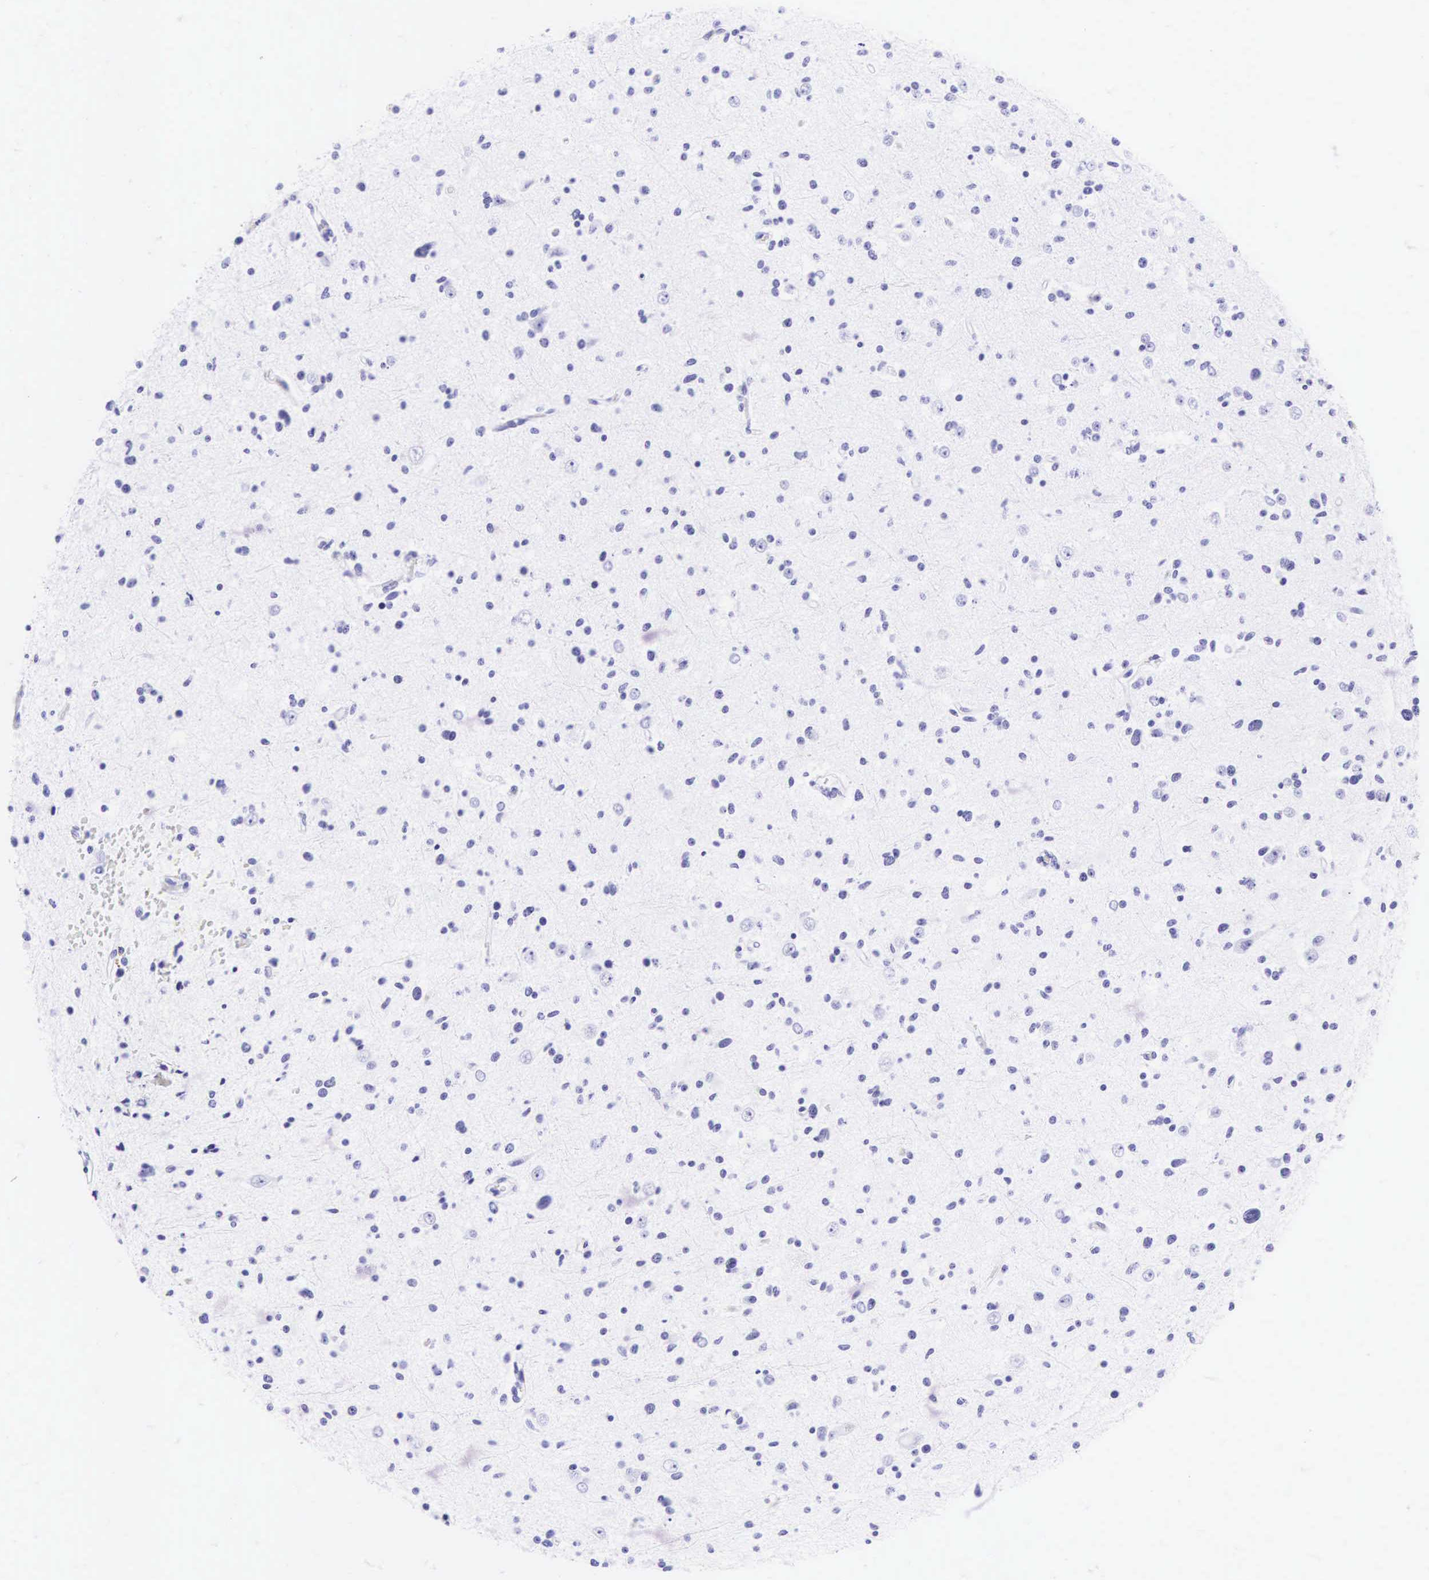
{"staining": {"intensity": "negative", "quantity": "none", "location": "none"}, "tissue": "glioma", "cell_type": "Tumor cells", "image_type": "cancer", "snomed": [{"axis": "morphology", "description": "Glioma, malignant, Low grade"}, {"axis": "topography", "description": "Brain"}], "caption": "This is a image of IHC staining of glioma, which shows no positivity in tumor cells. (DAB IHC with hematoxylin counter stain).", "gene": "KRT18", "patient": {"sex": "female", "age": 46}}